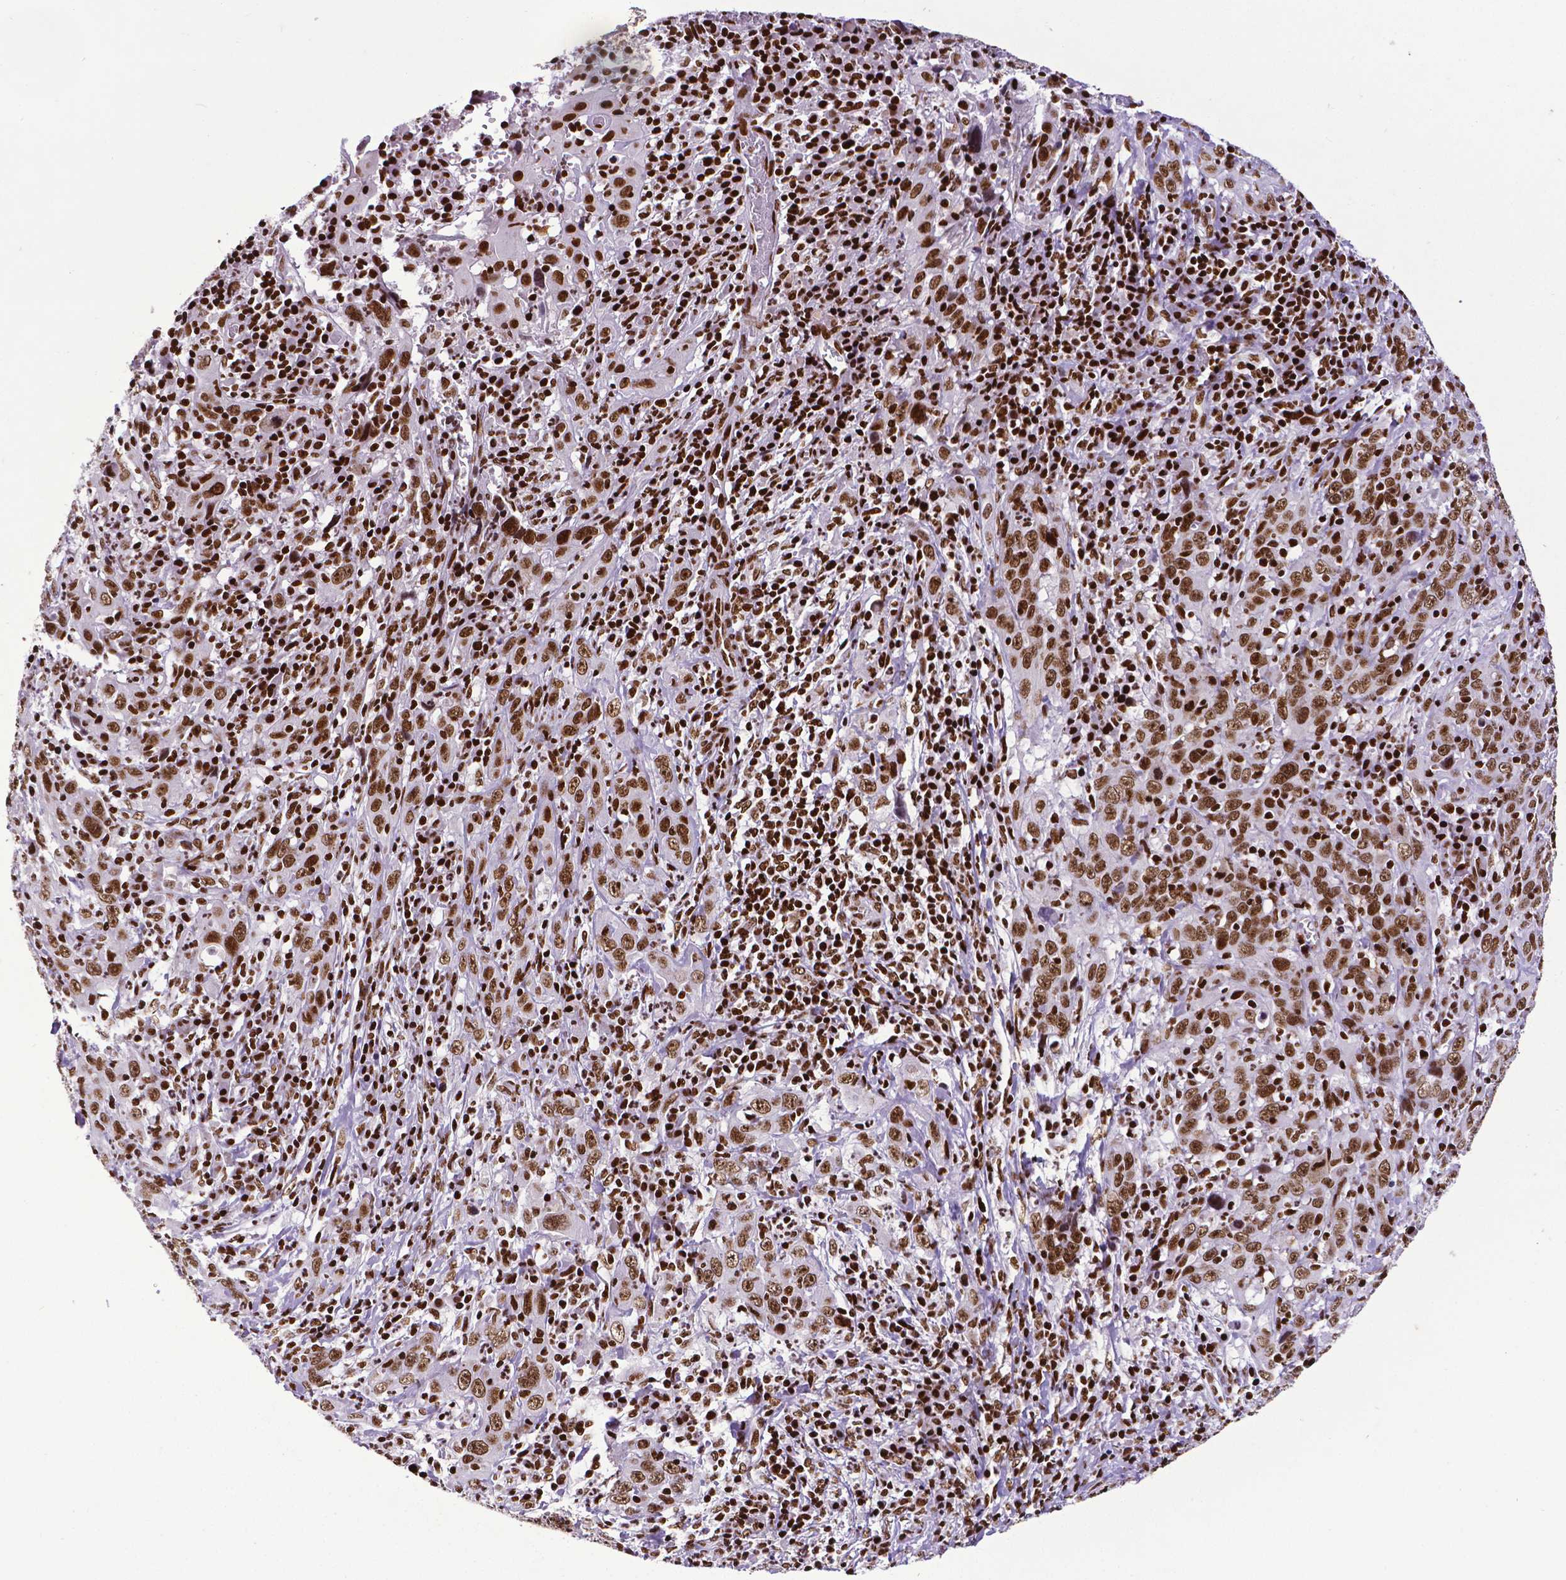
{"staining": {"intensity": "strong", "quantity": ">75%", "location": "nuclear"}, "tissue": "cervical cancer", "cell_type": "Tumor cells", "image_type": "cancer", "snomed": [{"axis": "morphology", "description": "Squamous cell carcinoma, NOS"}, {"axis": "topography", "description": "Cervix"}], "caption": "Squamous cell carcinoma (cervical) stained with a protein marker exhibits strong staining in tumor cells.", "gene": "CTCF", "patient": {"sex": "female", "age": 46}}